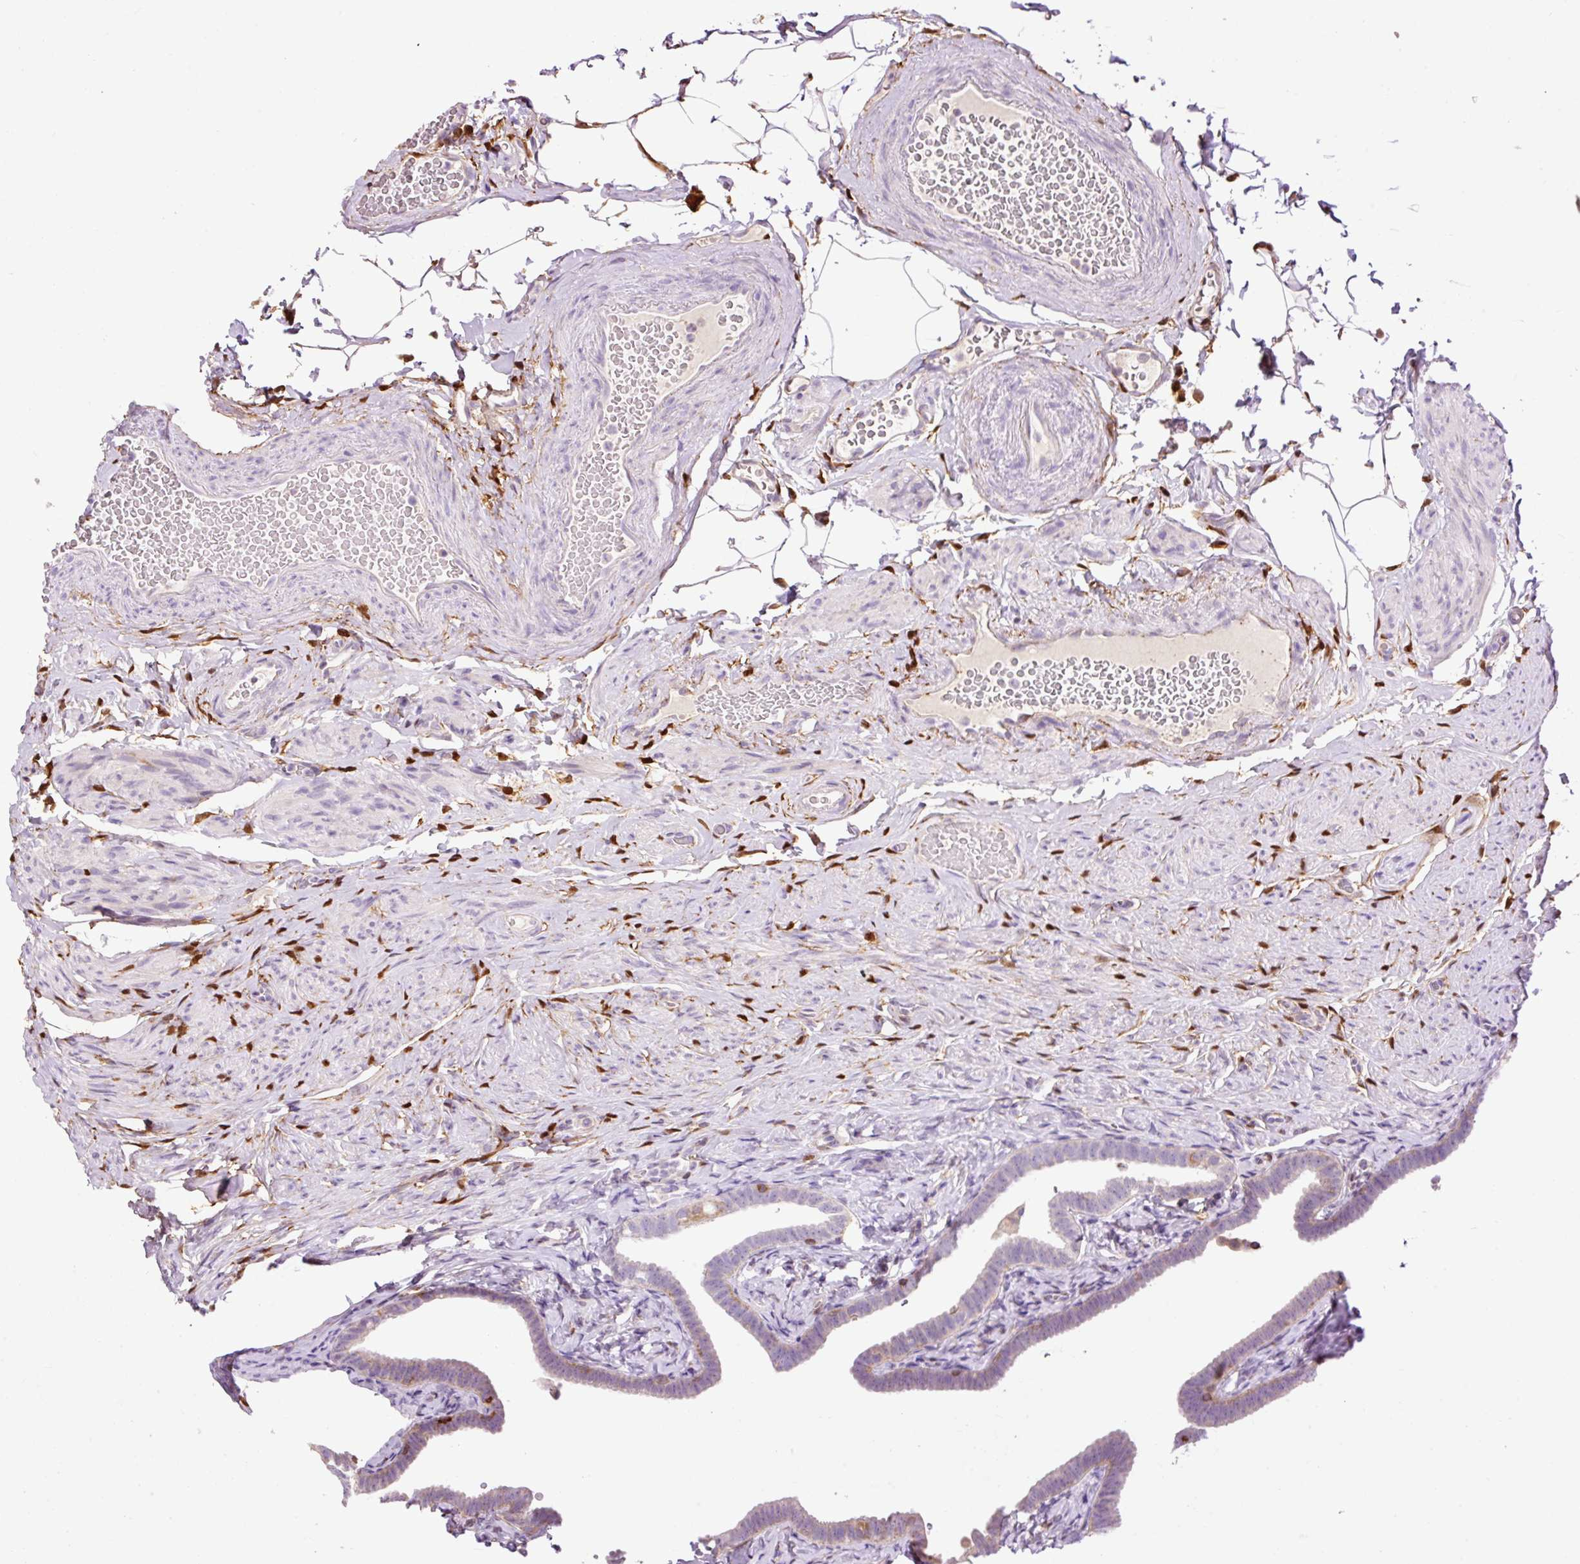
{"staining": {"intensity": "weak", "quantity": "<25%", "location": "cytoplasmic/membranous"}, "tissue": "fallopian tube", "cell_type": "Glandular cells", "image_type": "normal", "snomed": [{"axis": "morphology", "description": "Normal tissue, NOS"}, {"axis": "topography", "description": "Fallopian tube"}], "caption": "Immunohistochemistry (IHC) image of benign fallopian tube: fallopian tube stained with DAB (3,3'-diaminobenzidine) shows no significant protein staining in glandular cells.", "gene": "CD83", "patient": {"sex": "female", "age": 69}}